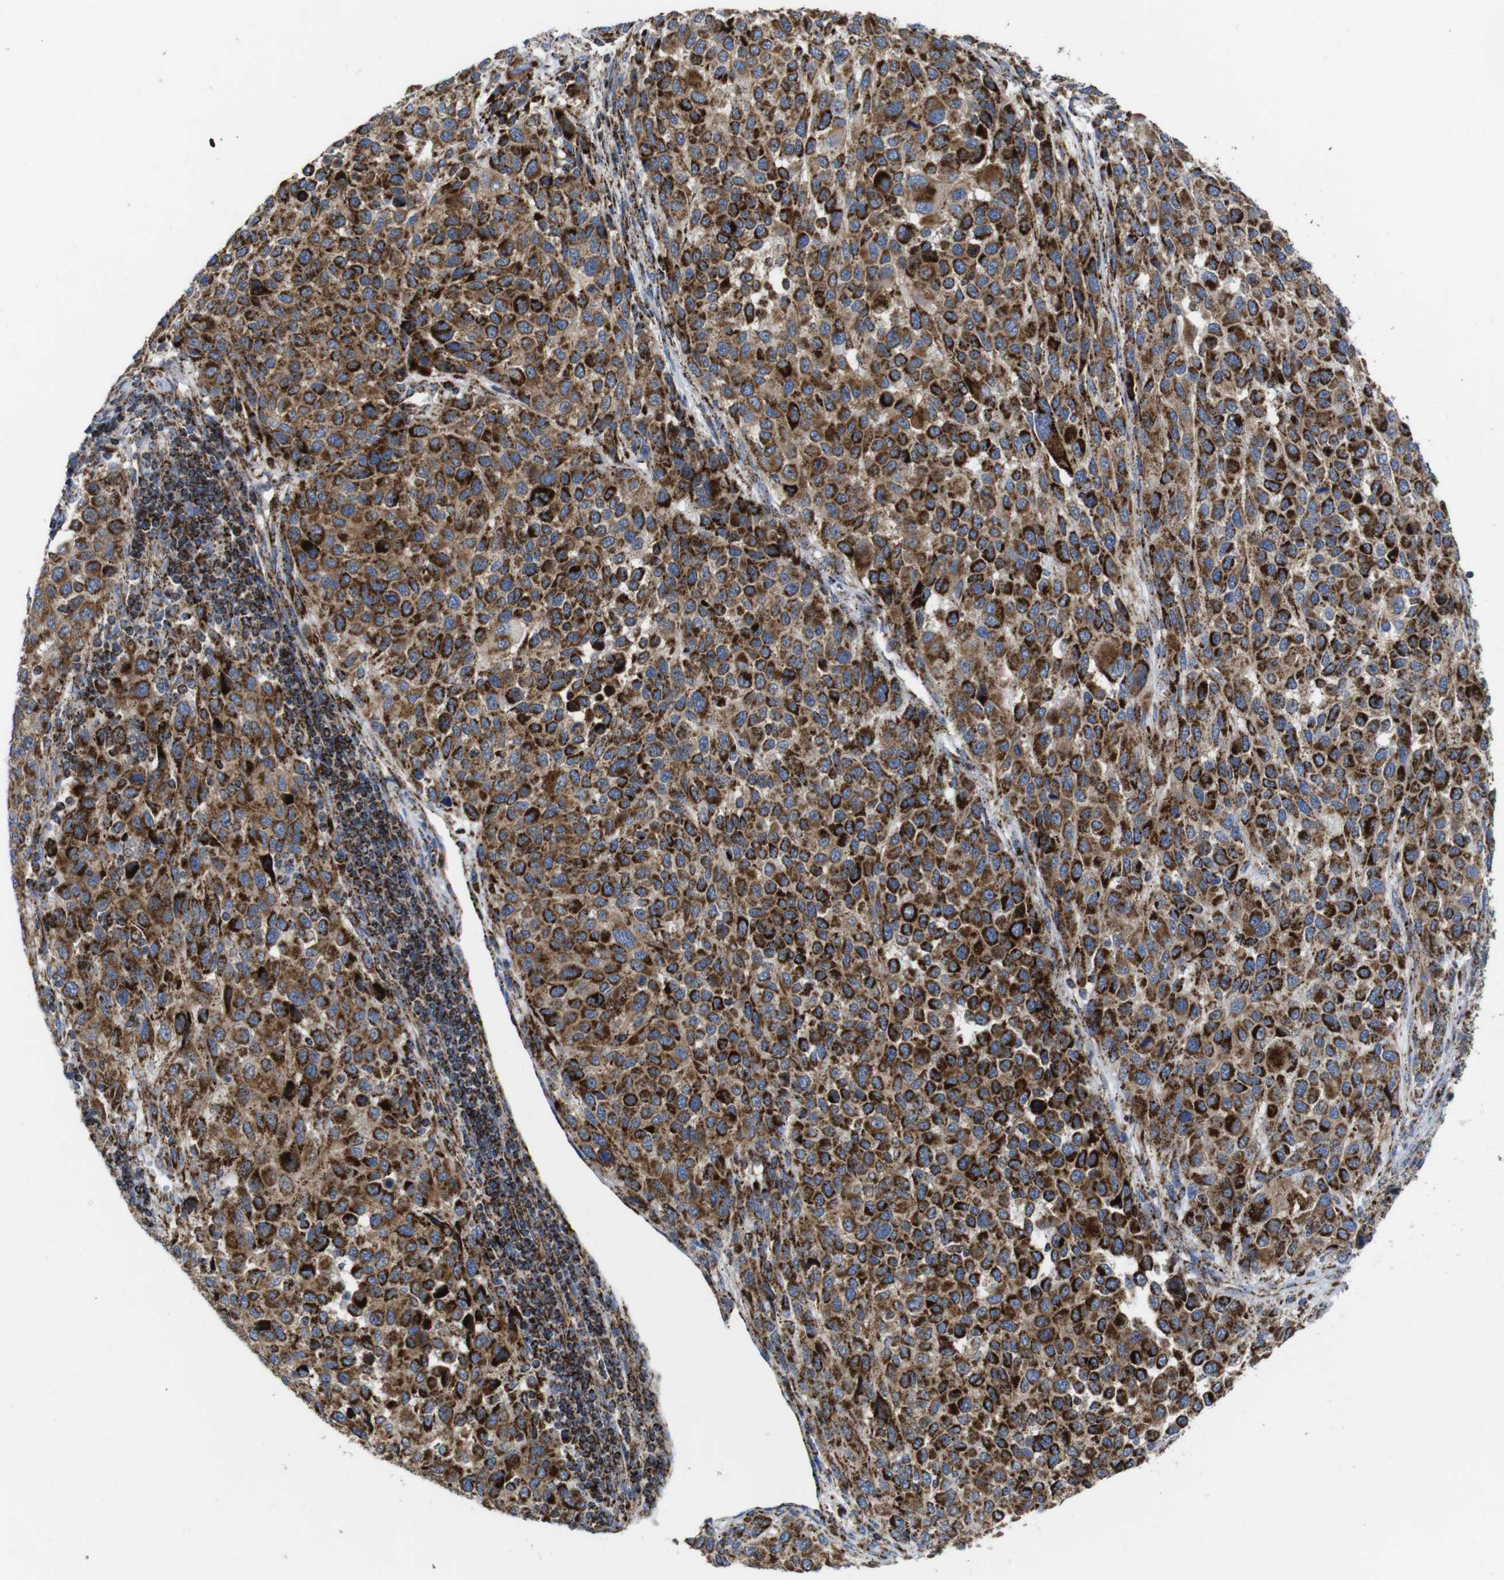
{"staining": {"intensity": "strong", "quantity": ">75%", "location": "cytoplasmic/membranous"}, "tissue": "melanoma", "cell_type": "Tumor cells", "image_type": "cancer", "snomed": [{"axis": "morphology", "description": "Malignant melanoma, Metastatic site"}, {"axis": "topography", "description": "Lymph node"}], "caption": "Immunohistochemical staining of human melanoma displays strong cytoplasmic/membranous protein positivity in about >75% of tumor cells. The protein is shown in brown color, while the nuclei are stained blue.", "gene": "TMEM192", "patient": {"sex": "male", "age": 61}}